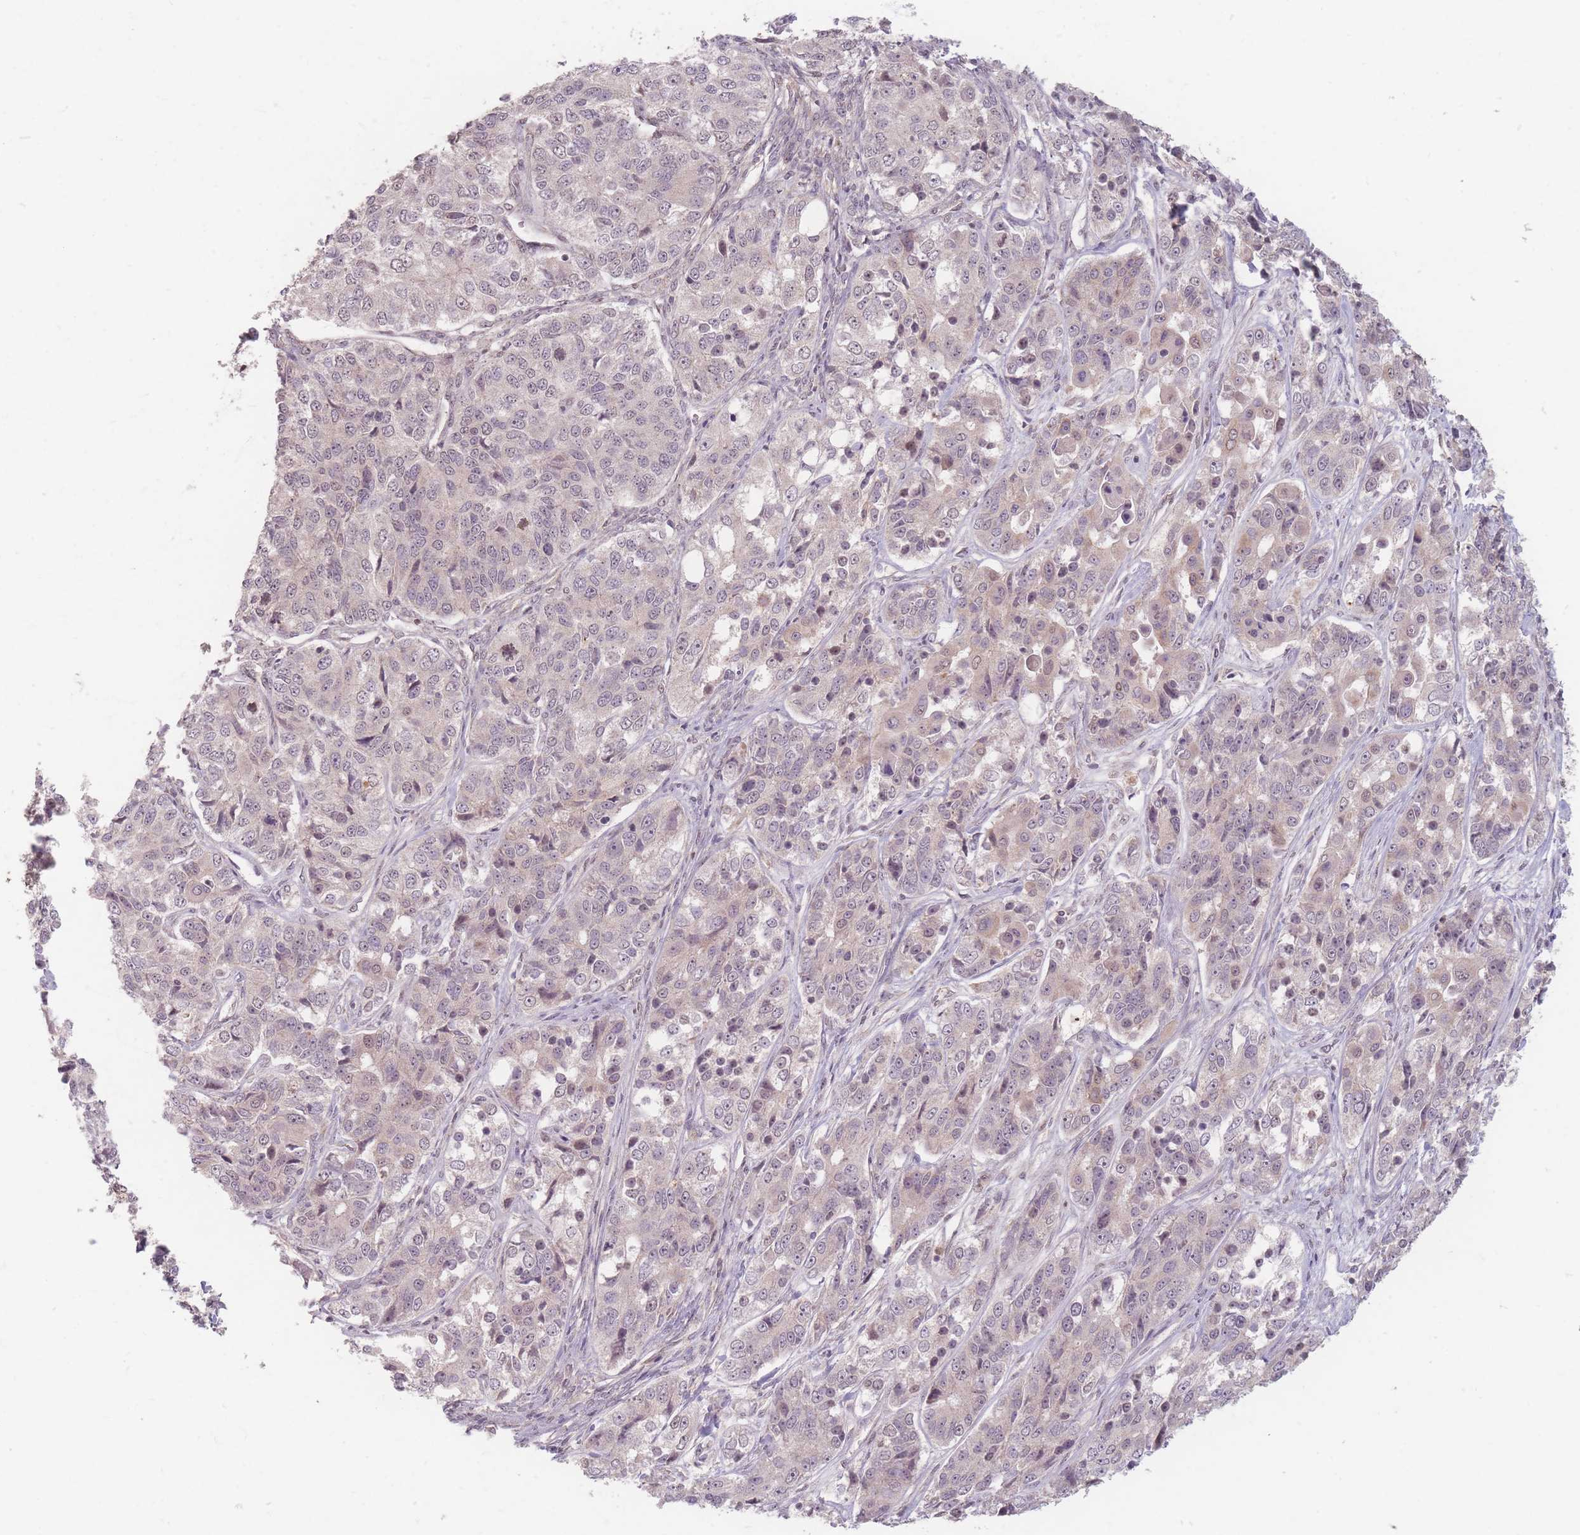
{"staining": {"intensity": "weak", "quantity": "<25%", "location": "cytoplasmic/membranous"}, "tissue": "ovarian cancer", "cell_type": "Tumor cells", "image_type": "cancer", "snomed": [{"axis": "morphology", "description": "Carcinoma, endometroid"}, {"axis": "topography", "description": "Ovary"}], "caption": "Tumor cells show no significant positivity in ovarian endometroid carcinoma.", "gene": "GABRA6", "patient": {"sex": "female", "age": 51}}